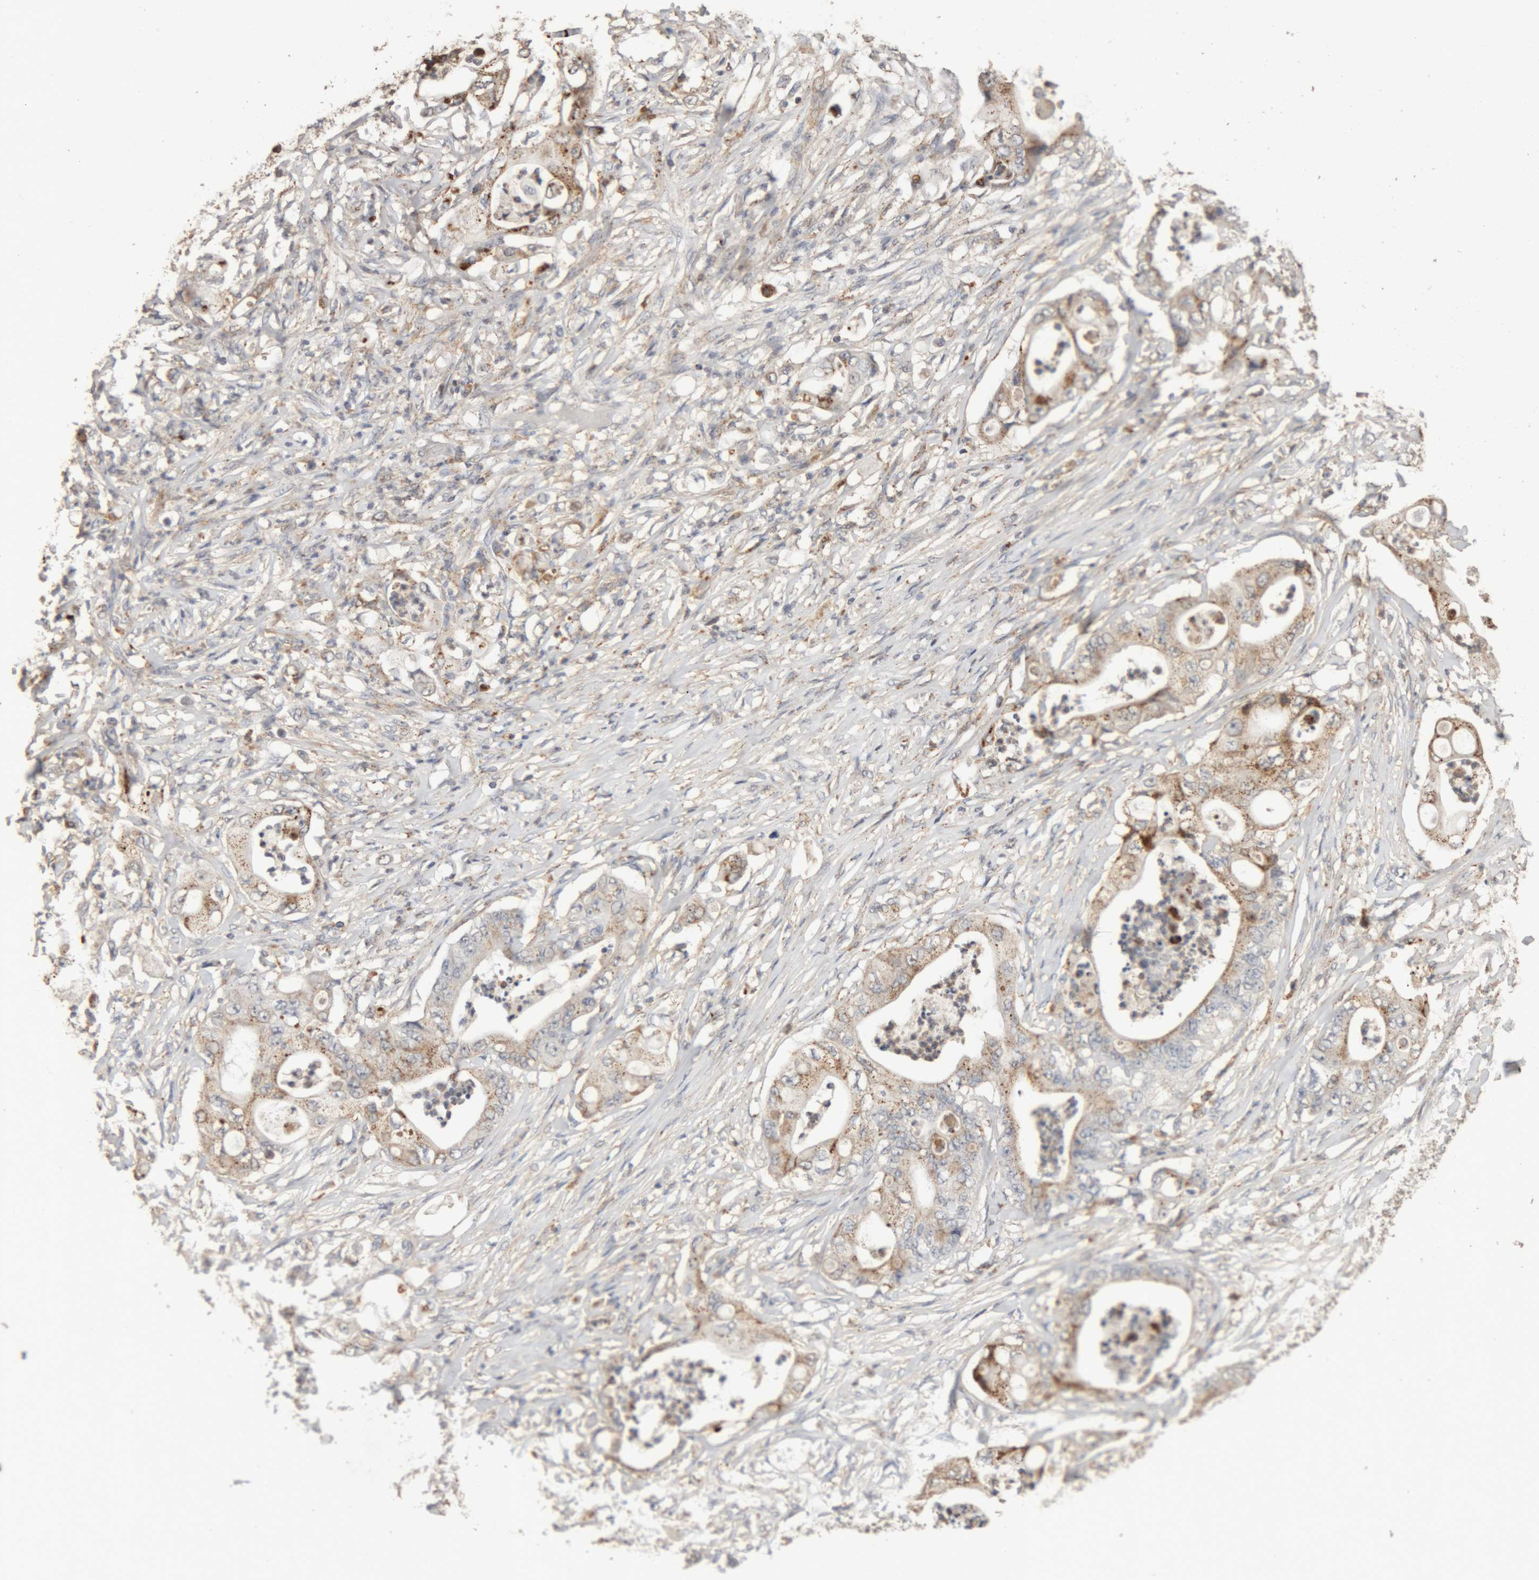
{"staining": {"intensity": "moderate", "quantity": ">75%", "location": "cytoplasmic/membranous"}, "tissue": "stomach cancer", "cell_type": "Tumor cells", "image_type": "cancer", "snomed": [{"axis": "morphology", "description": "Adenocarcinoma, NOS"}, {"axis": "topography", "description": "Stomach"}], "caption": "Immunohistochemical staining of human stomach adenocarcinoma shows medium levels of moderate cytoplasmic/membranous protein staining in about >75% of tumor cells.", "gene": "ARSA", "patient": {"sex": "female", "age": 73}}